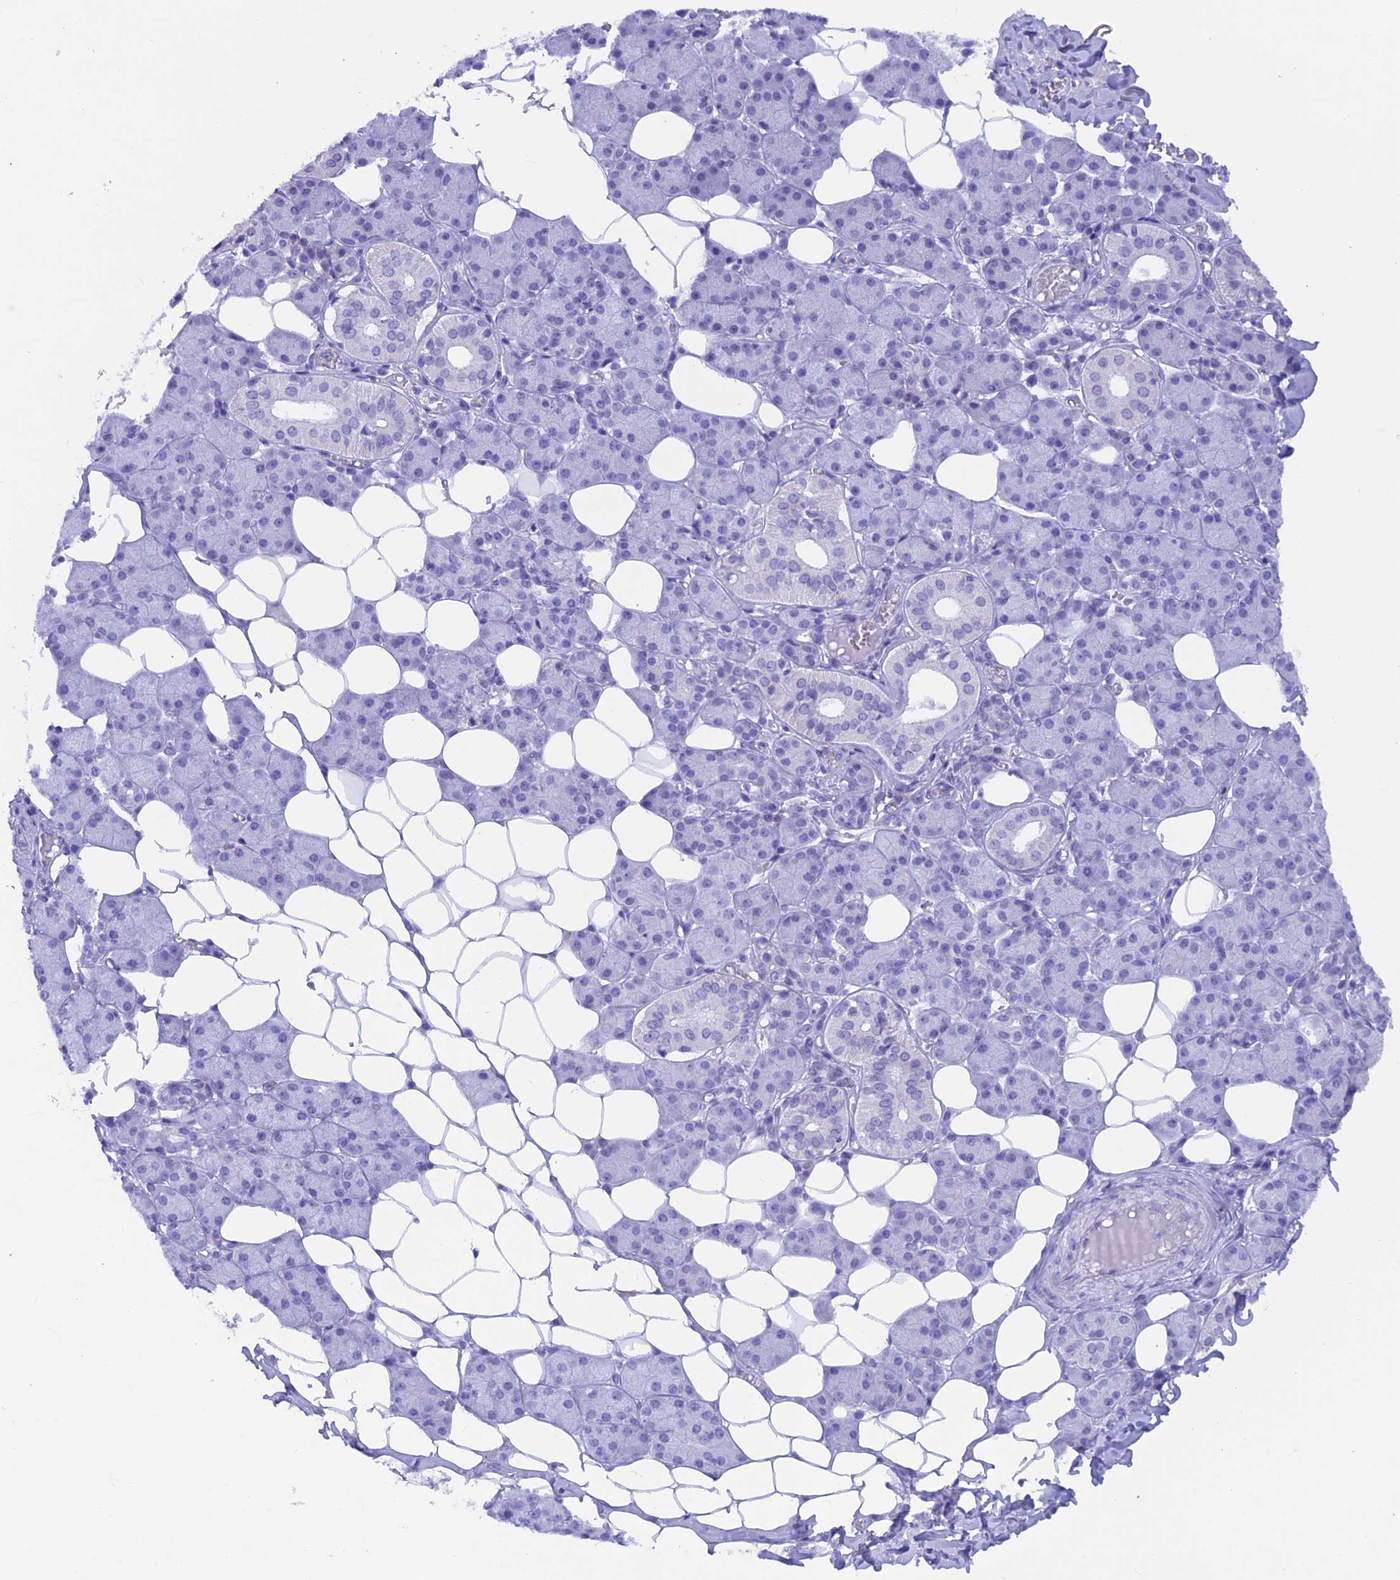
{"staining": {"intensity": "negative", "quantity": "none", "location": "none"}, "tissue": "salivary gland", "cell_type": "Glandular cells", "image_type": "normal", "snomed": [{"axis": "morphology", "description": "Normal tissue, NOS"}, {"axis": "topography", "description": "Salivary gland"}], "caption": "A micrograph of human salivary gland is negative for staining in glandular cells. Brightfield microscopy of immunohistochemistry stained with DAB (brown) and hematoxylin (blue), captured at high magnification.", "gene": "SNTN", "patient": {"sex": "female", "age": 33}}